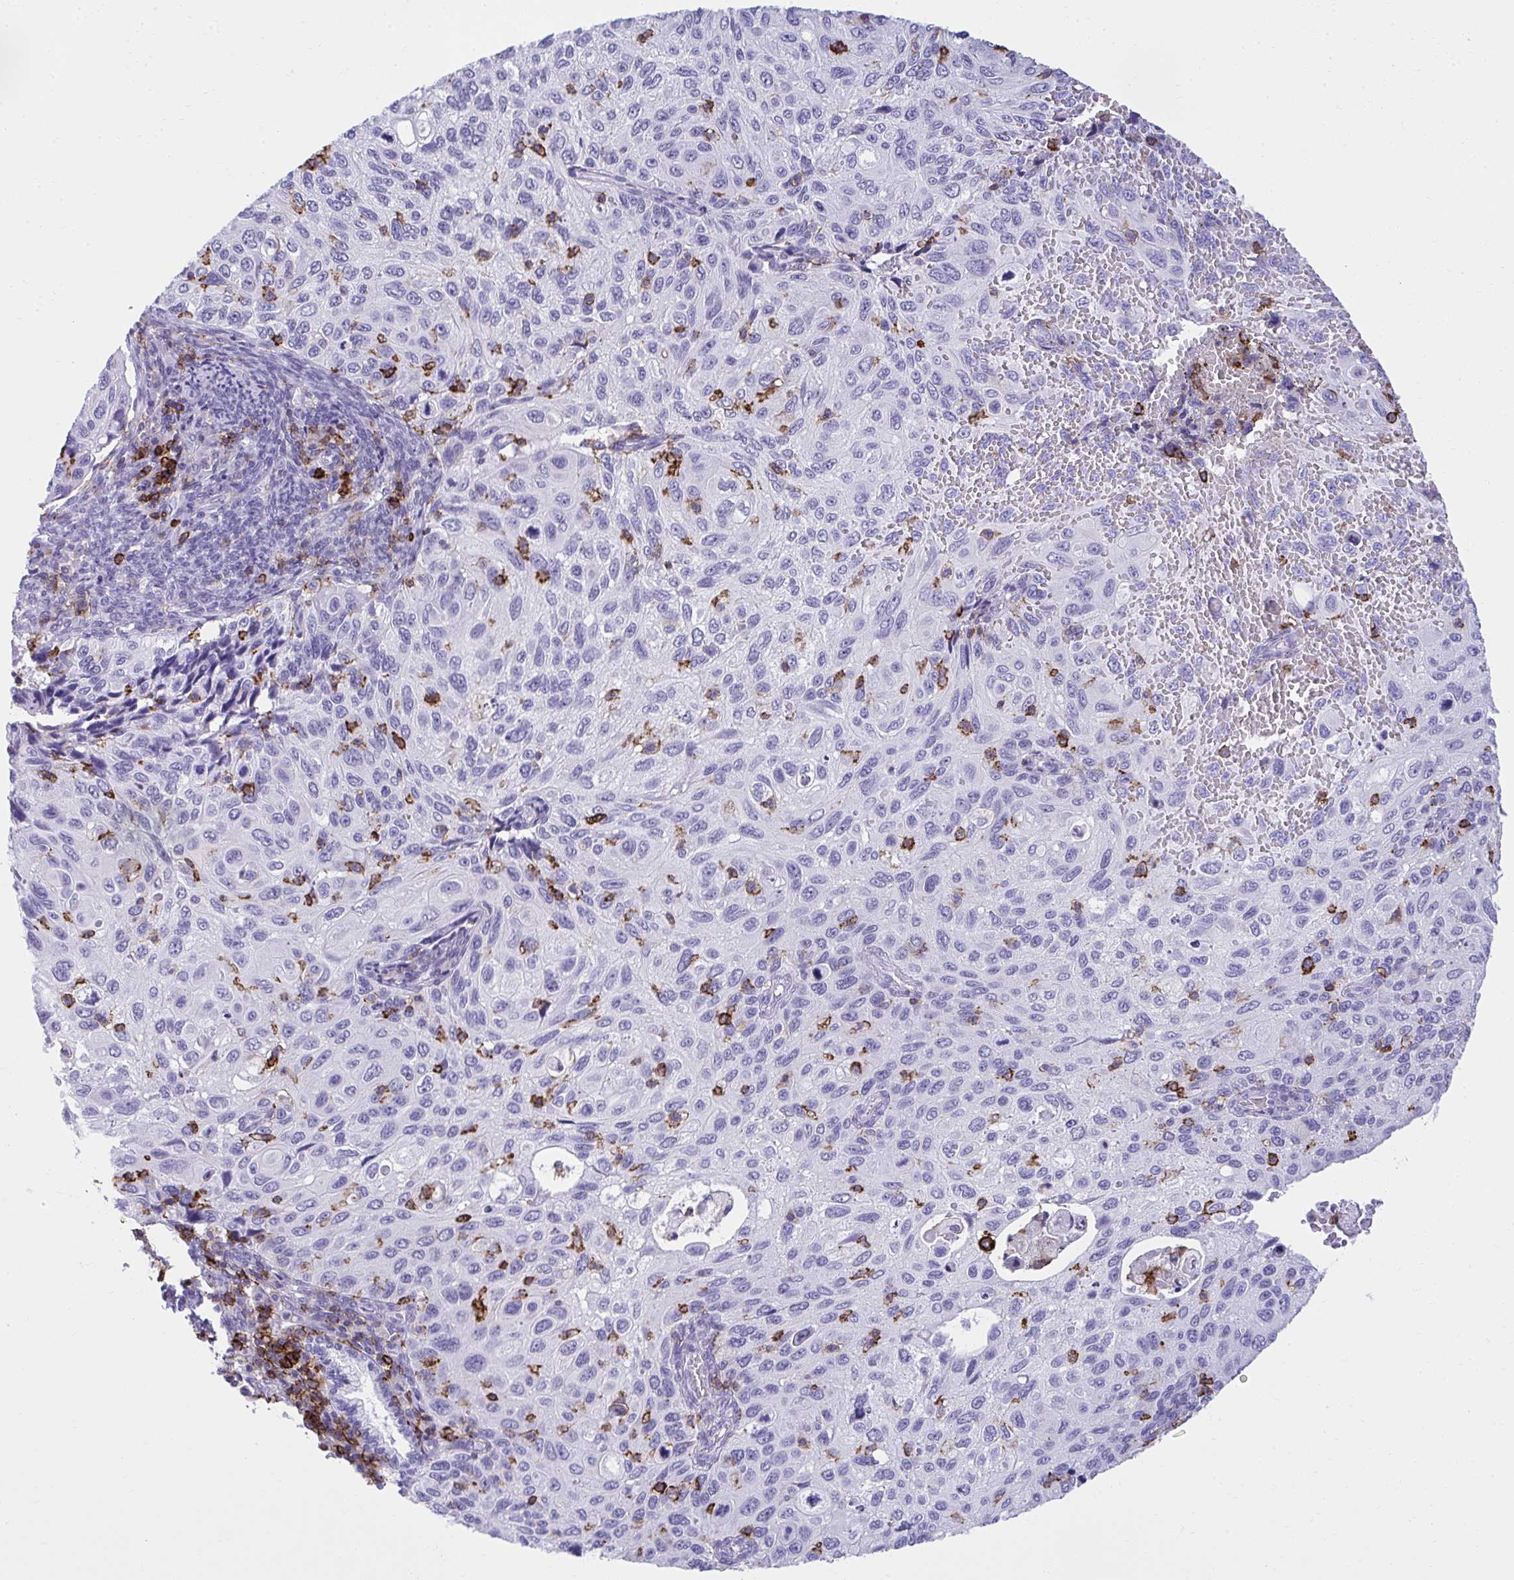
{"staining": {"intensity": "negative", "quantity": "none", "location": "none"}, "tissue": "cervical cancer", "cell_type": "Tumor cells", "image_type": "cancer", "snomed": [{"axis": "morphology", "description": "Squamous cell carcinoma, NOS"}, {"axis": "topography", "description": "Cervix"}], "caption": "Tumor cells show no significant protein expression in cervical squamous cell carcinoma.", "gene": "SPN", "patient": {"sex": "female", "age": 70}}